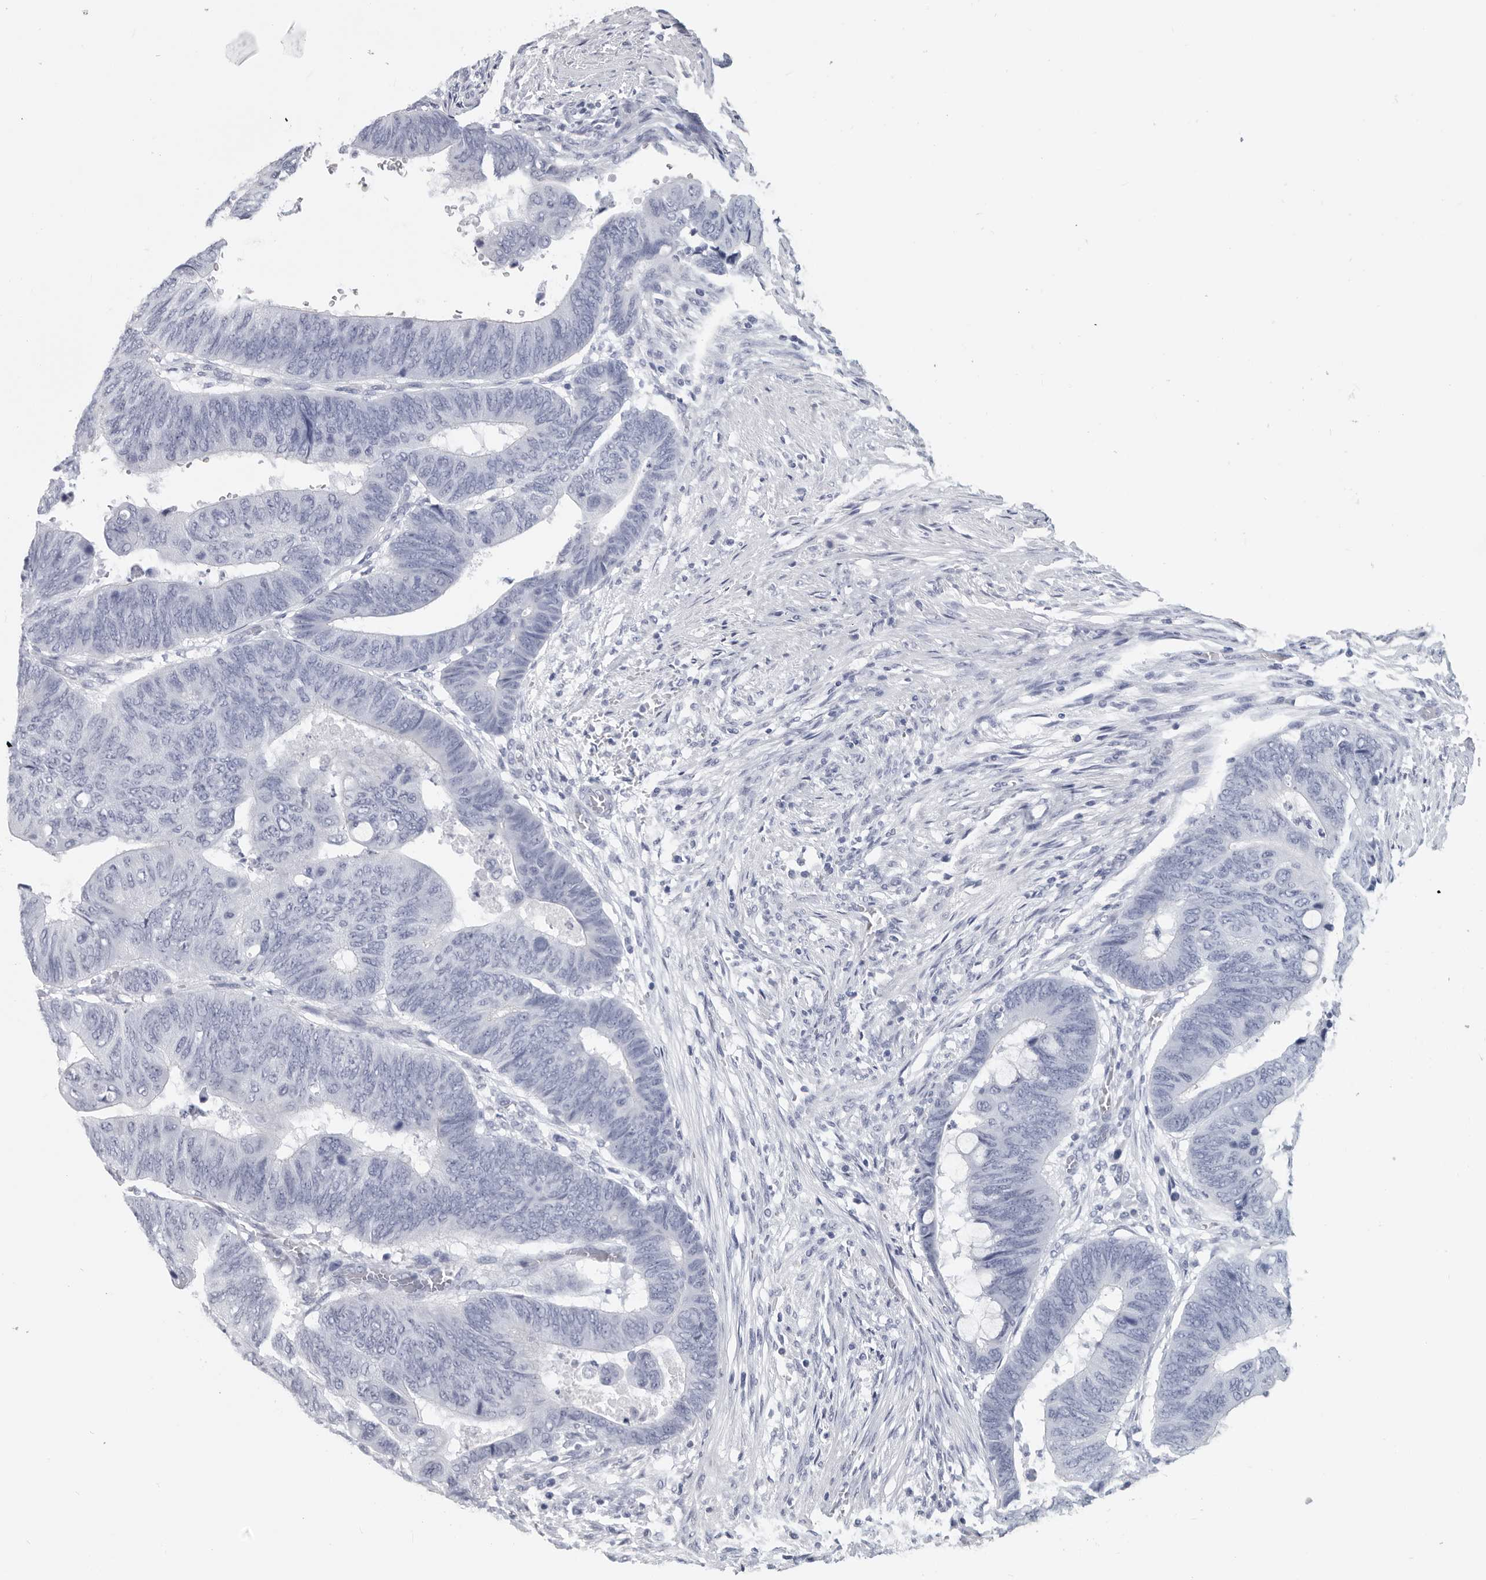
{"staining": {"intensity": "negative", "quantity": "none", "location": "none"}, "tissue": "colorectal cancer", "cell_type": "Tumor cells", "image_type": "cancer", "snomed": [{"axis": "morphology", "description": "Normal tissue, NOS"}, {"axis": "morphology", "description": "Adenocarcinoma, NOS"}, {"axis": "topography", "description": "Rectum"}, {"axis": "topography", "description": "Peripheral nerve tissue"}], "caption": "Tumor cells show no significant protein positivity in colorectal cancer (adenocarcinoma).", "gene": "WRAP73", "patient": {"sex": "male", "age": 92}}